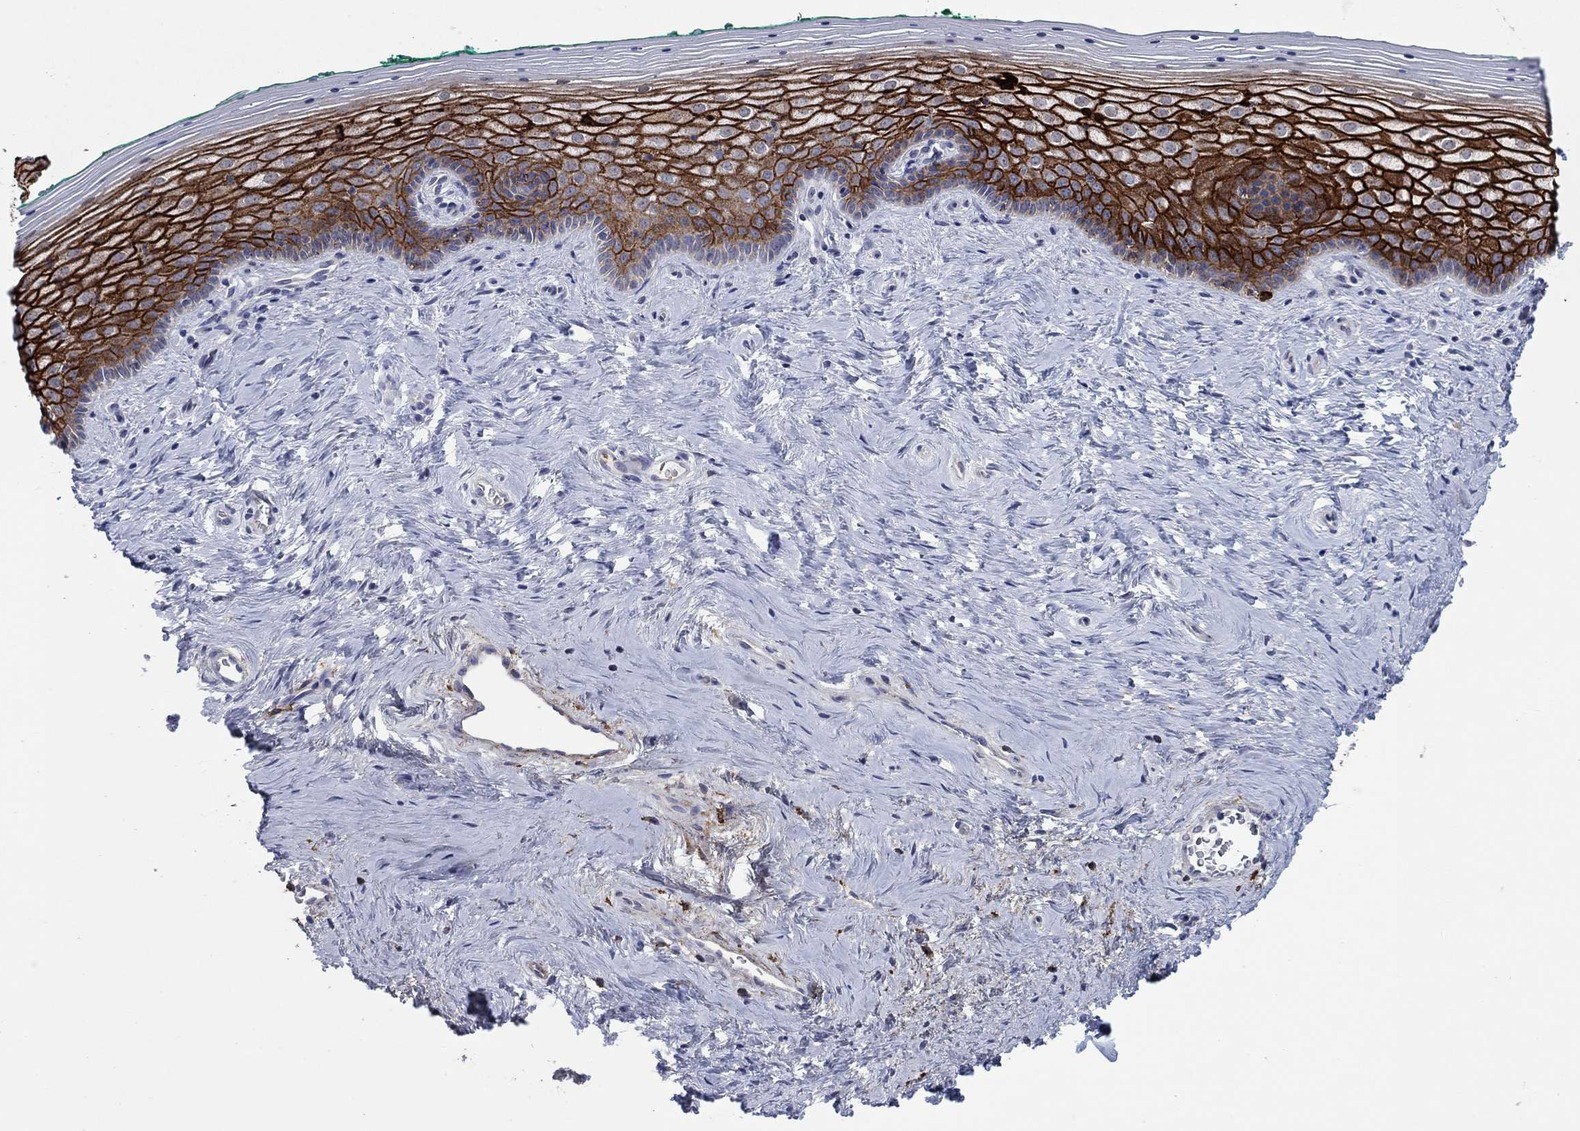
{"staining": {"intensity": "strong", "quantity": ">75%", "location": "cytoplasmic/membranous"}, "tissue": "vagina", "cell_type": "Squamous epithelial cells", "image_type": "normal", "snomed": [{"axis": "morphology", "description": "Normal tissue, NOS"}, {"axis": "topography", "description": "Vagina"}], "caption": "A histopathology image of human vagina stained for a protein shows strong cytoplasmic/membranous brown staining in squamous epithelial cells.", "gene": "SDC1", "patient": {"sex": "female", "age": 45}}